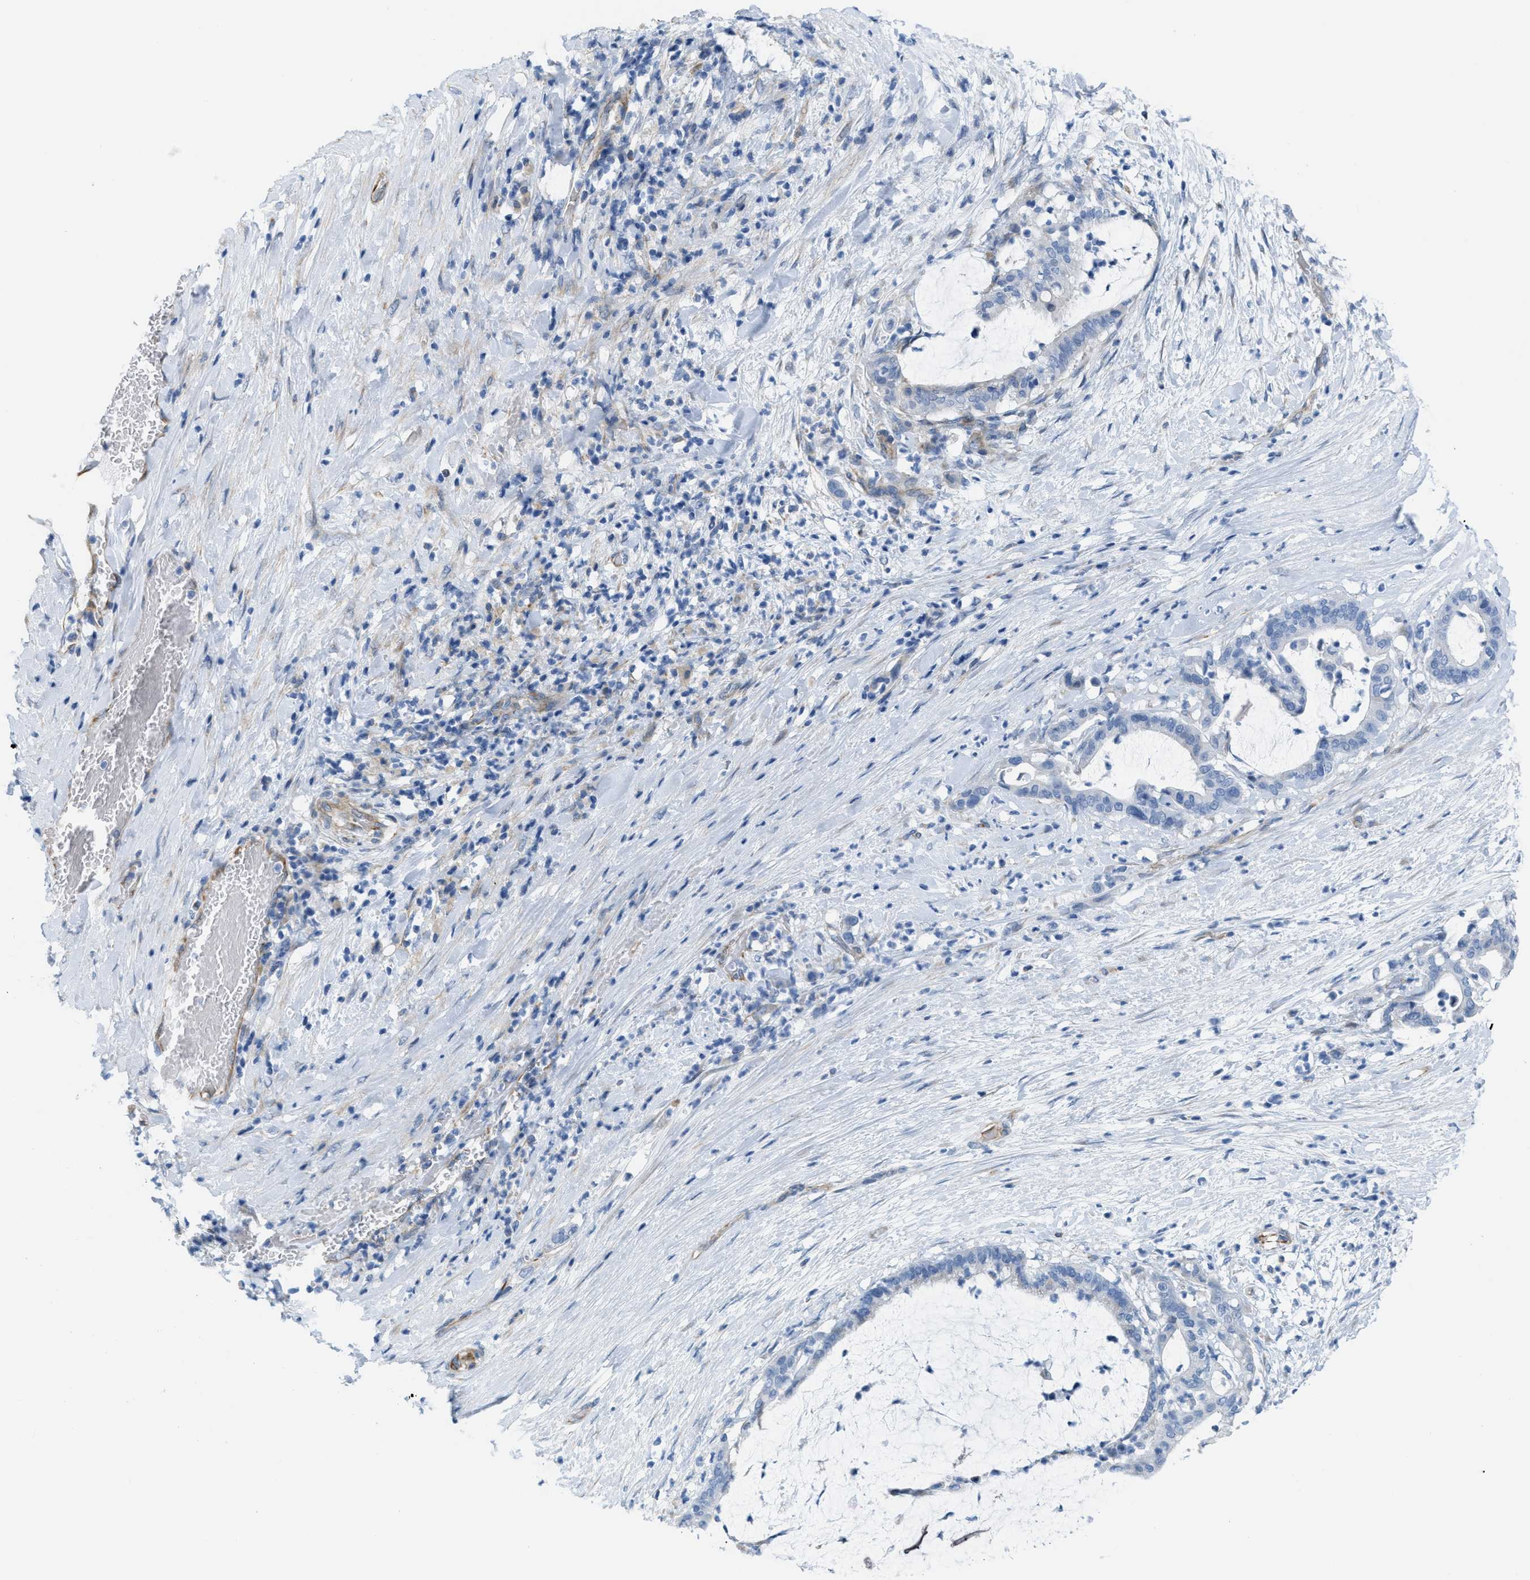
{"staining": {"intensity": "negative", "quantity": "none", "location": "none"}, "tissue": "pancreatic cancer", "cell_type": "Tumor cells", "image_type": "cancer", "snomed": [{"axis": "morphology", "description": "Adenocarcinoma, NOS"}, {"axis": "topography", "description": "Pancreas"}], "caption": "DAB immunohistochemical staining of adenocarcinoma (pancreatic) reveals no significant staining in tumor cells.", "gene": "SLC12A1", "patient": {"sex": "male", "age": 41}}